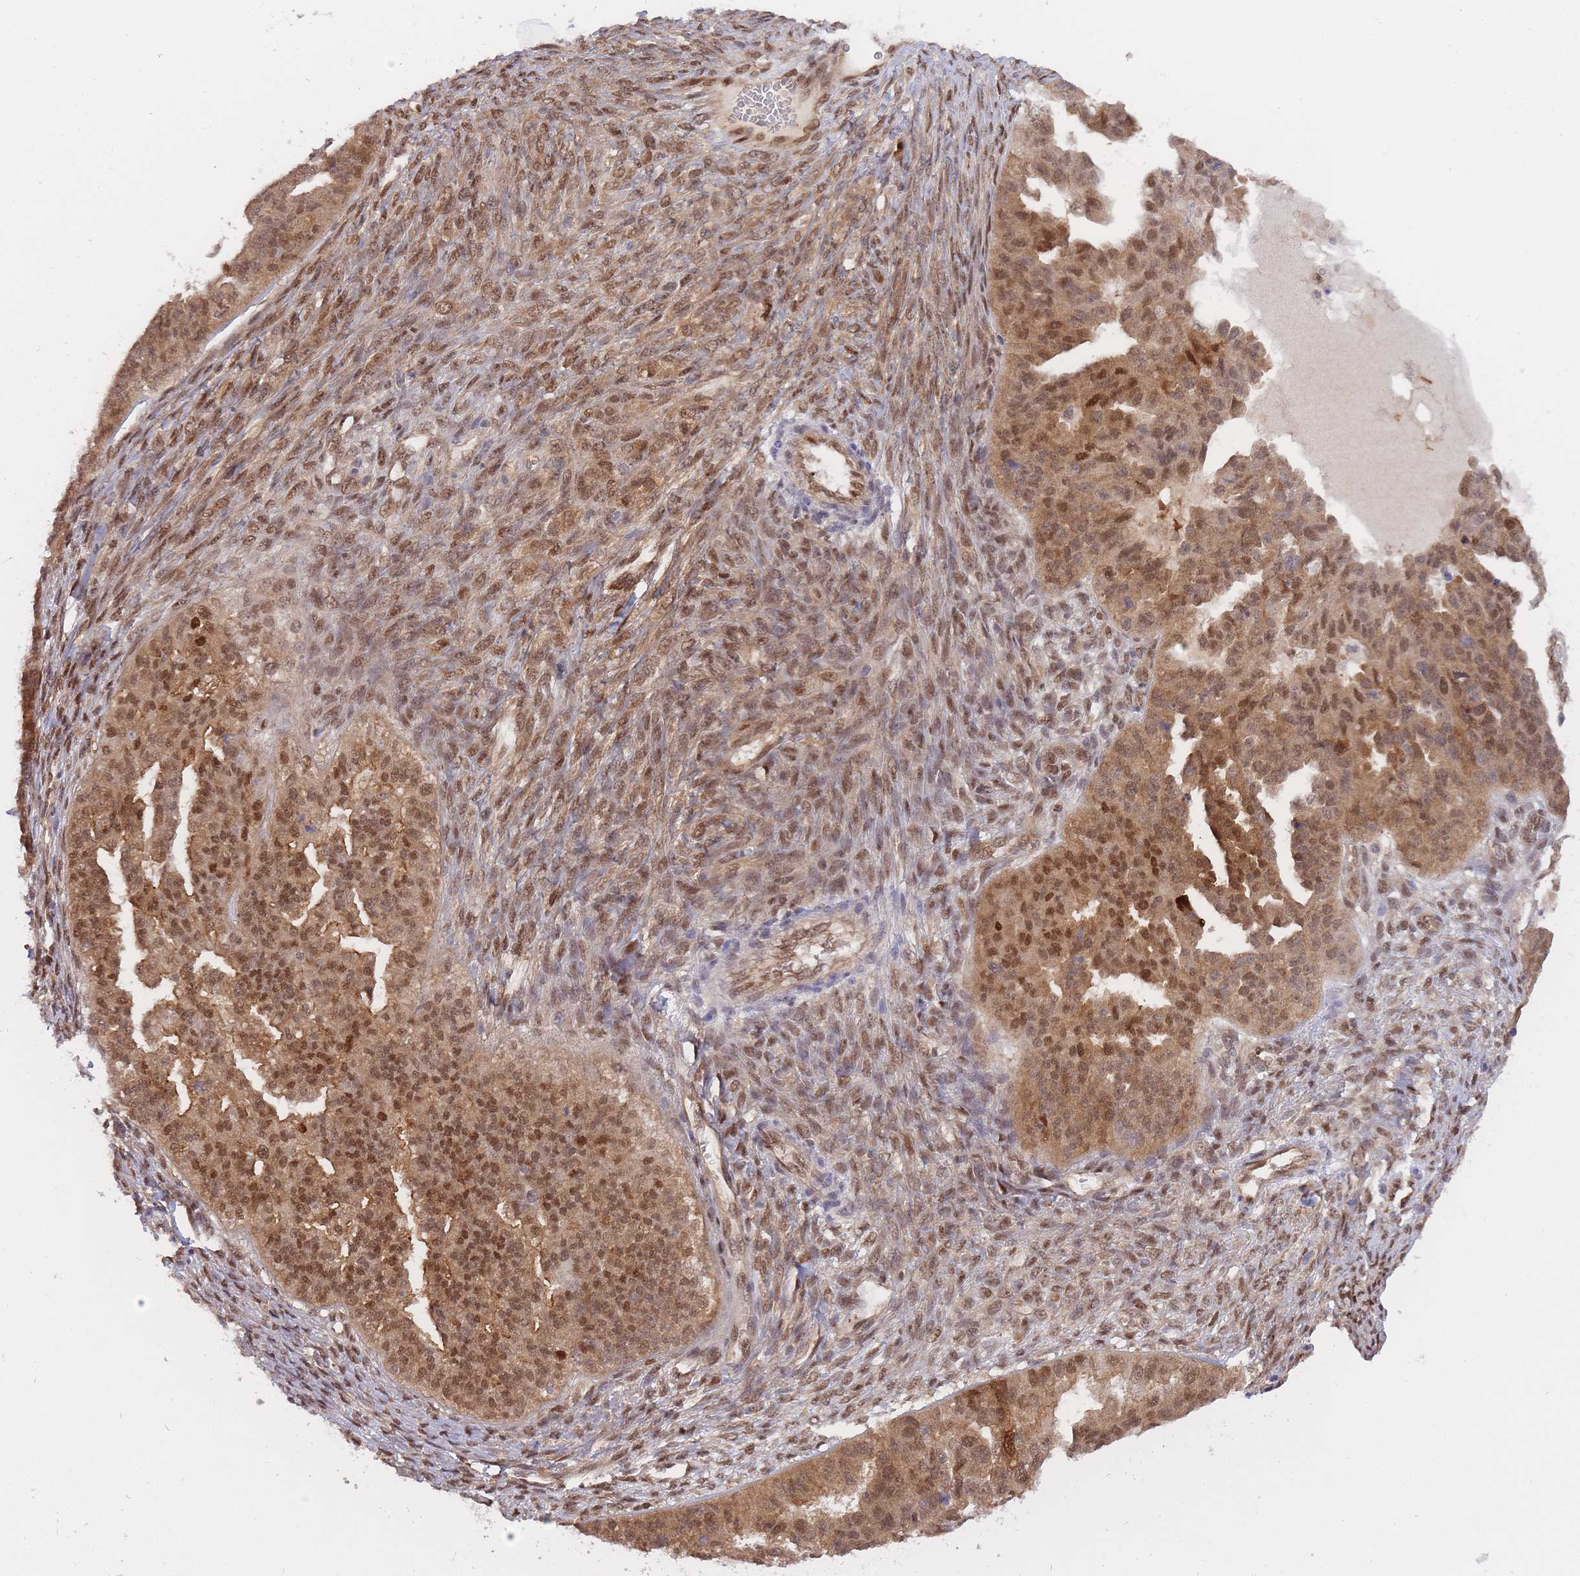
{"staining": {"intensity": "moderate", "quantity": ">75%", "location": "cytoplasmic/membranous,nuclear"}, "tissue": "ovarian cancer", "cell_type": "Tumor cells", "image_type": "cancer", "snomed": [{"axis": "morphology", "description": "Cystadenocarcinoma, serous, NOS"}, {"axis": "topography", "description": "Ovary"}], "caption": "Ovarian cancer (serous cystadenocarcinoma) stained for a protein (brown) displays moderate cytoplasmic/membranous and nuclear positive expression in about >75% of tumor cells.", "gene": "NSFL1C", "patient": {"sex": "female", "age": 58}}